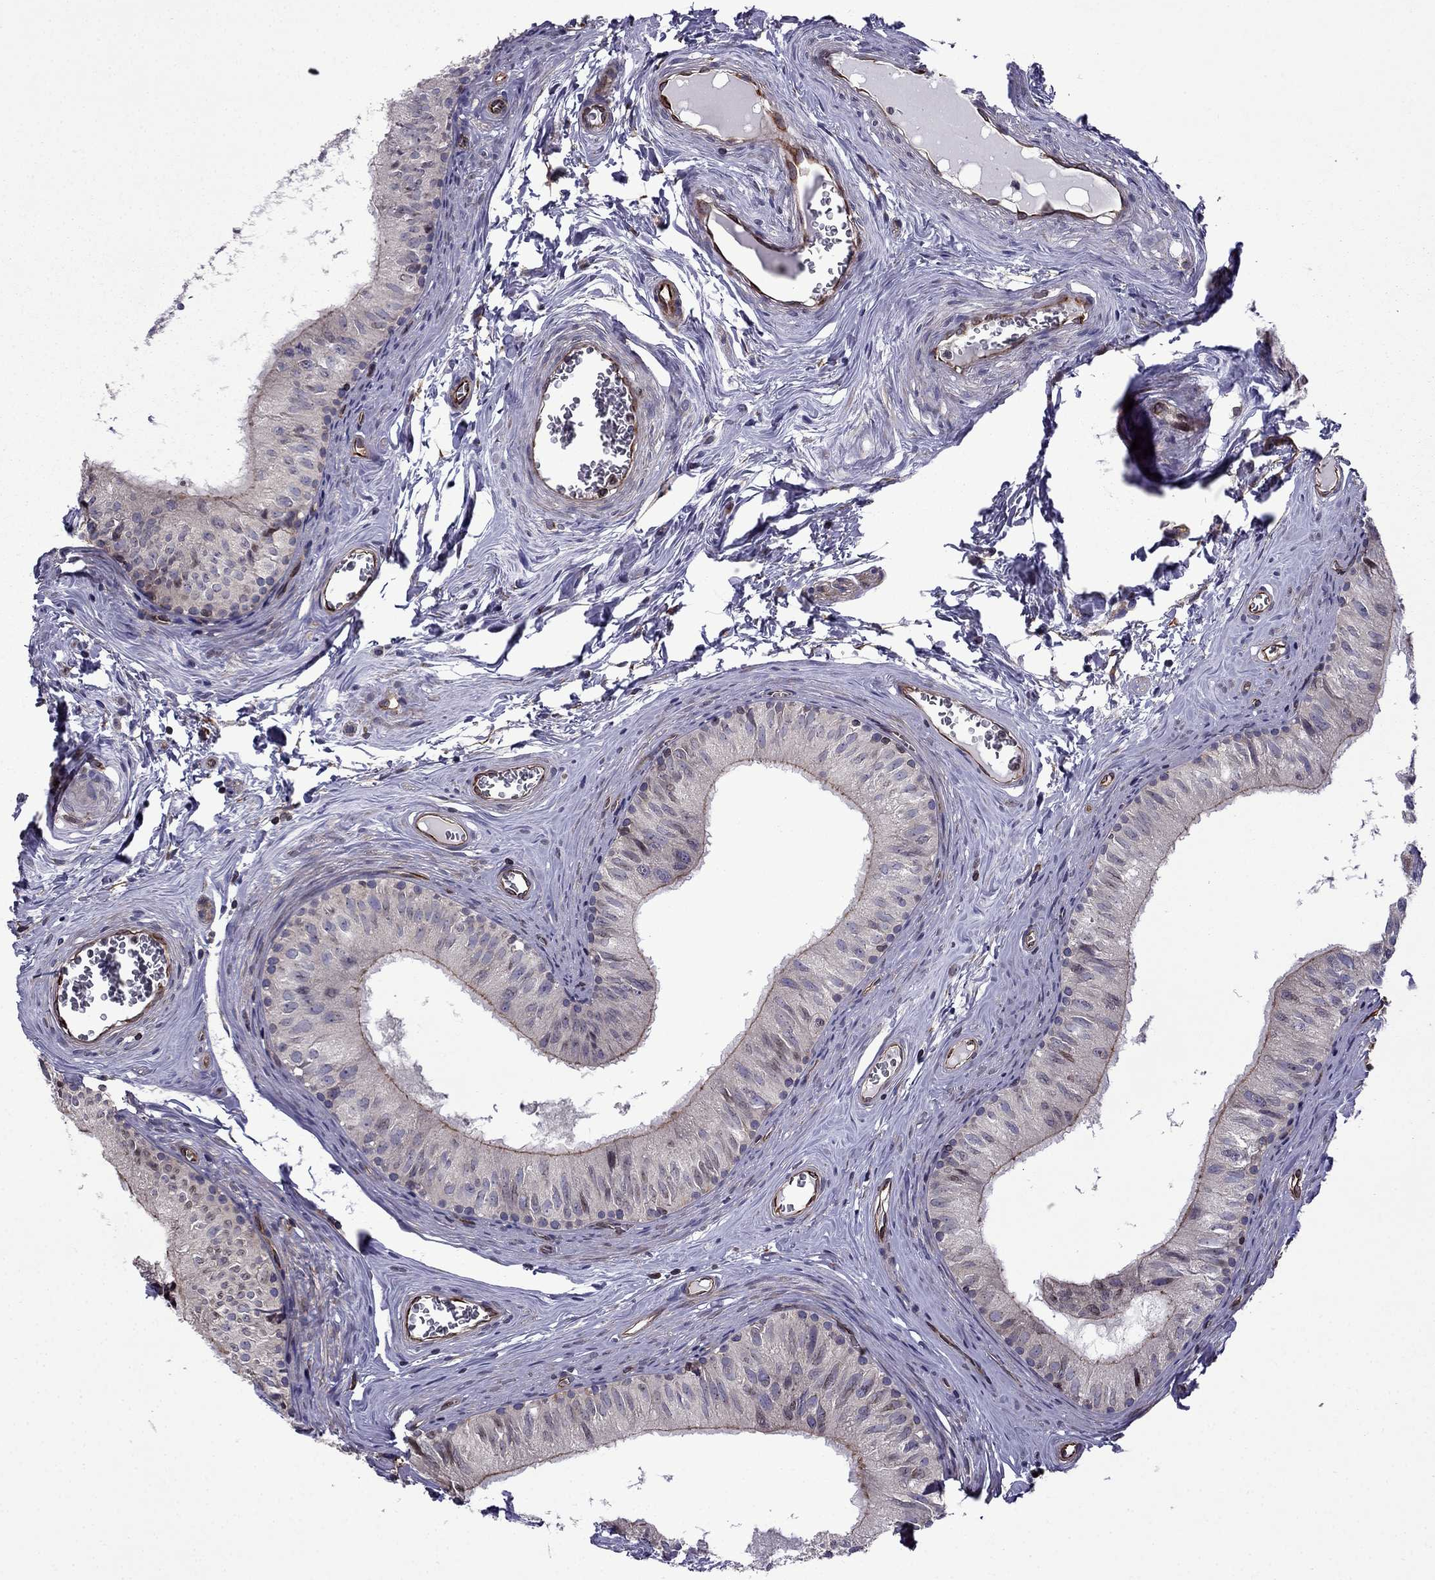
{"staining": {"intensity": "moderate", "quantity": "<25%", "location": "cytoplasmic/membranous"}, "tissue": "epididymis", "cell_type": "Glandular cells", "image_type": "normal", "snomed": [{"axis": "morphology", "description": "Normal tissue, NOS"}, {"axis": "topography", "description": "Epididymis"}], "caption": "Immunohistochemical staining of normal human epididymis demonstrates low levels of moderate cytoplasmic/membranous staining in approximately <25% of glandular cells.", "gene": "CDC42BPA", "patient": {"sex": "male", "age": 52}}